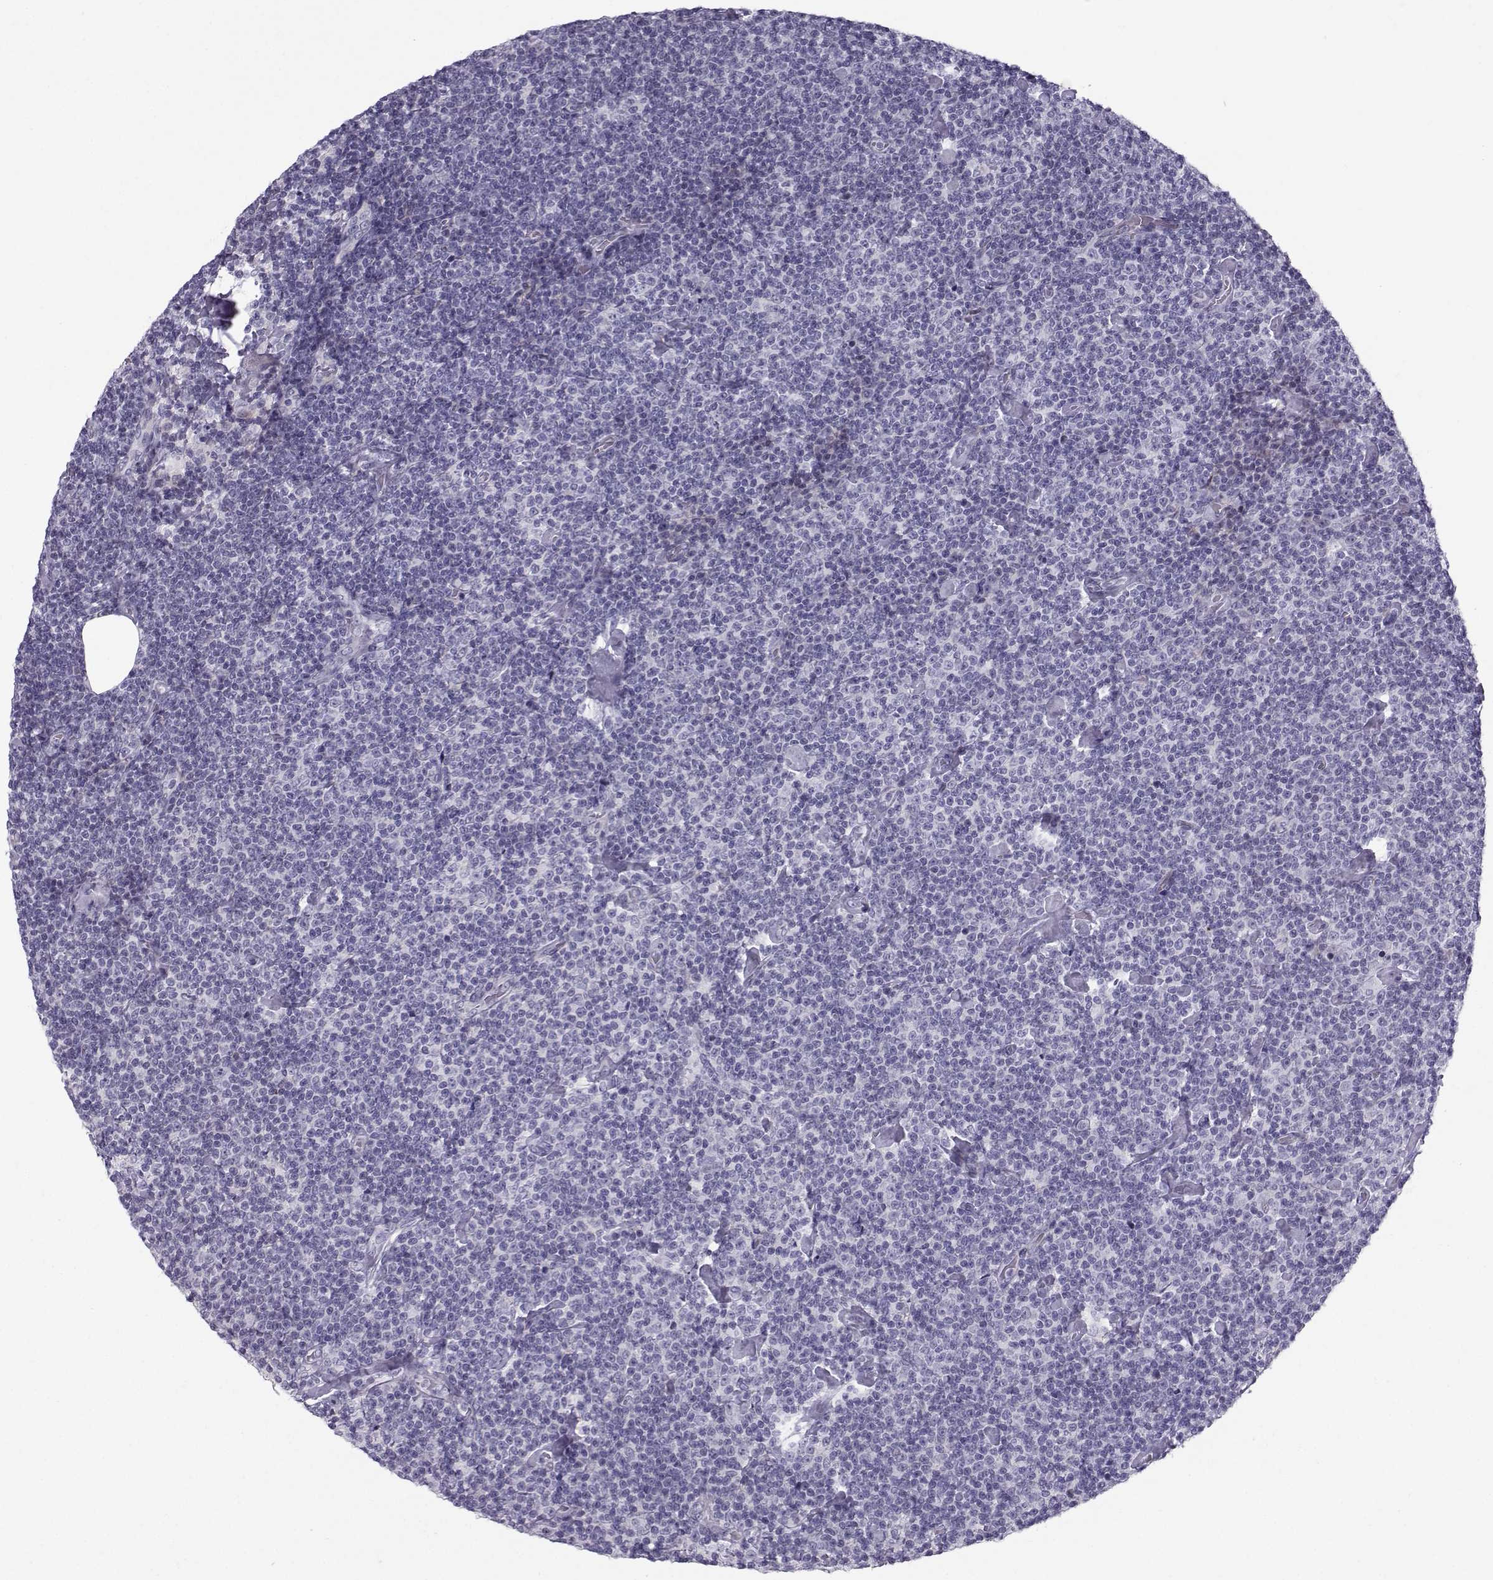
{"staining": {"intensity": "negative", "quantity": "none", "location": "none"}, "tissue": "lymphoma", "cell_type": "Tumor cells", "image_type": "cancer", "snomed": [{"axis": "morphology", "description": "Malignant lymphoma, non-Hodgkin's type, Low grade"}, {"axis": "topography", "description": "Lymph node"}], "caption": "Tumor cells are negative for protein expression in human lymphoma. (IHC, brightfield microscopy, high magnification).", "gene": "DMRT3", "patient": {"sex": "male", "age": 81}}